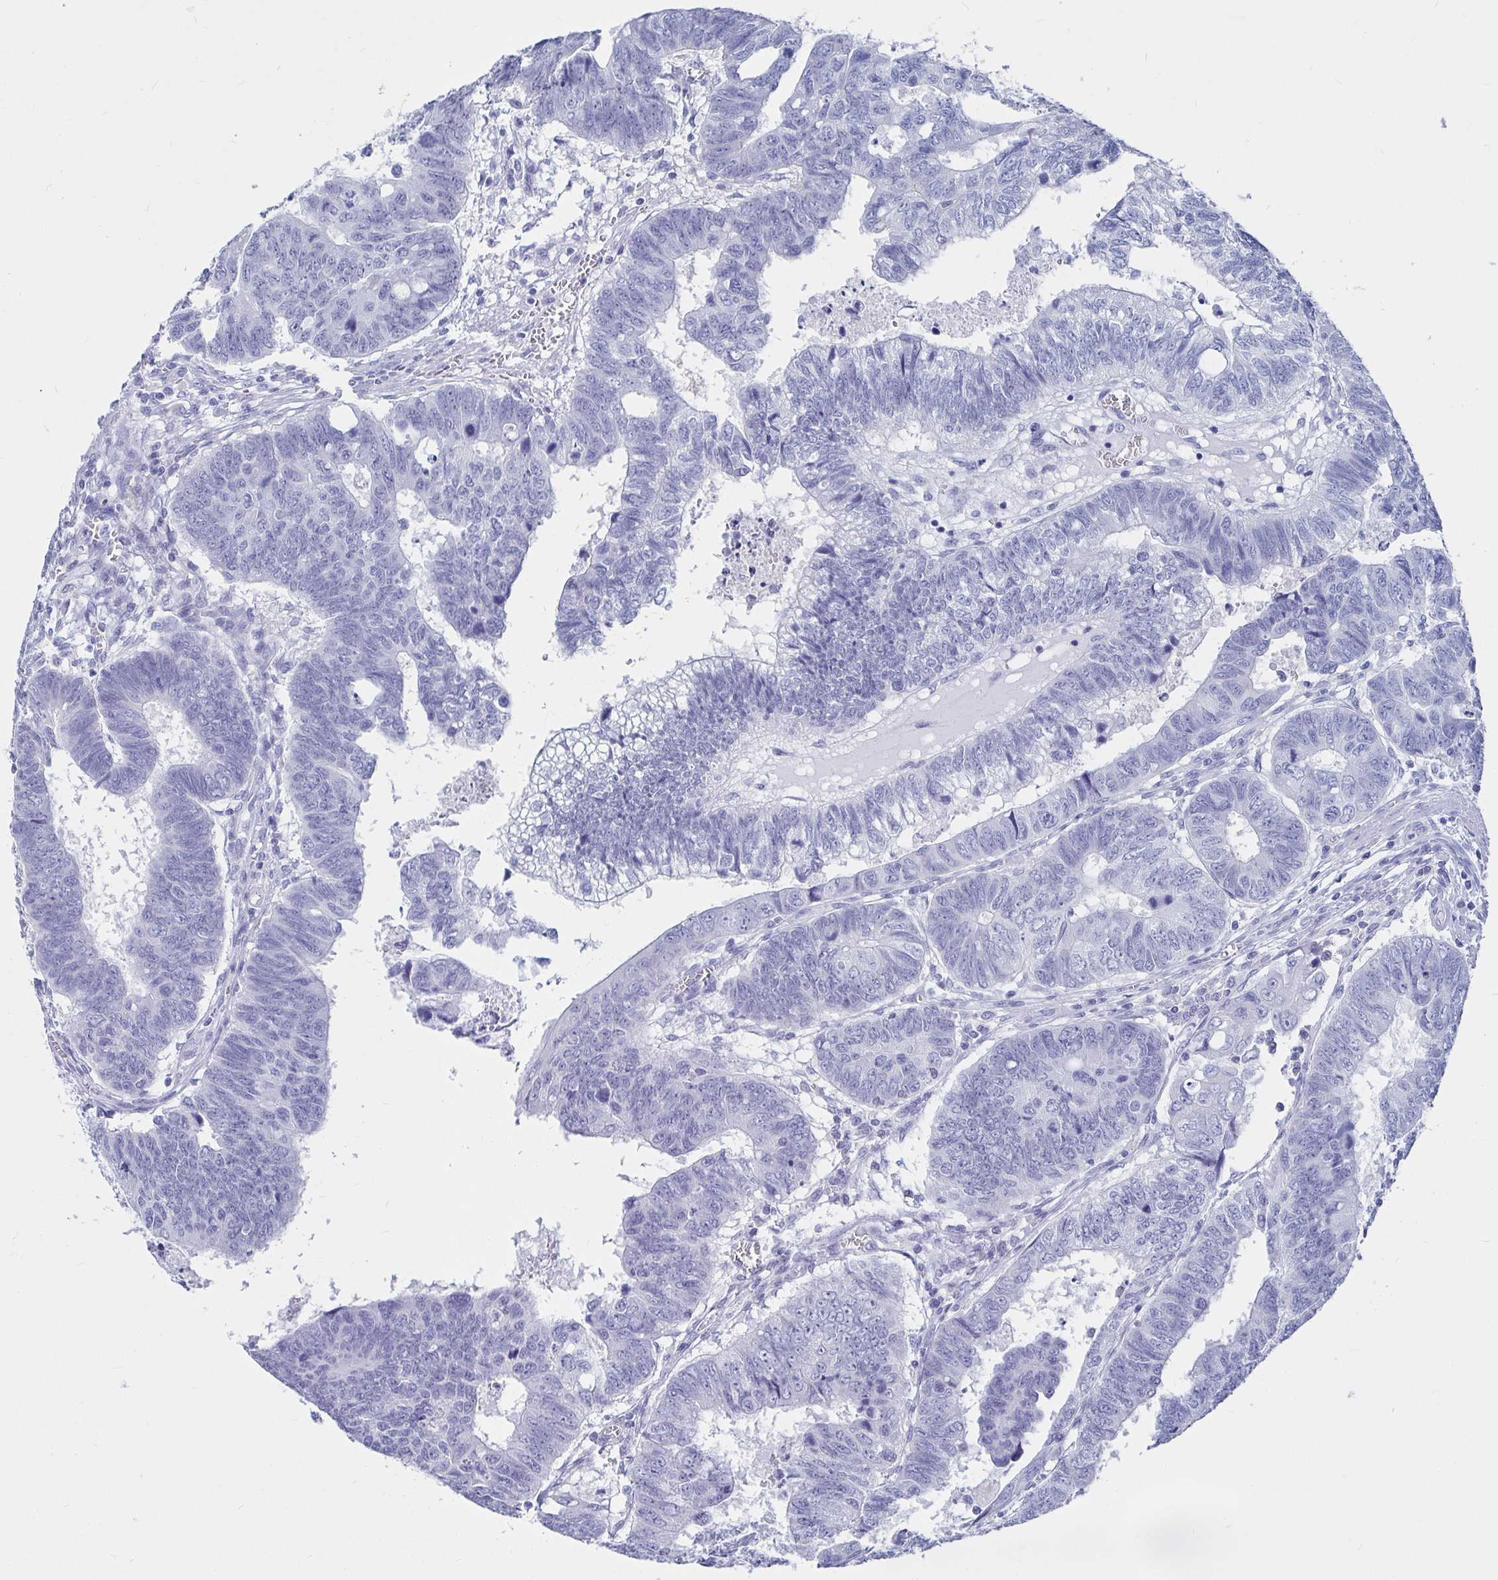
{"staining": {"intensity": "negative", "quantity": "none", "location": "none"}, "tissue": "colorectal cancer", "cell_type": "Tumor cells", "image_type": "cancer", "snomed": [{"axis": "morphology", "description": "Adenocarcinoma, NOS"}, {"axis": "topography", "description": "Colon"}], "caption": "DAB (3,3'-diaminobenzidine) immunohistochemical staining of colorectal adenocarcinoma exhibits no significant expression in tumor cells.", "gene": "CA9", "patient": {"sex": "male", "age": 62}}